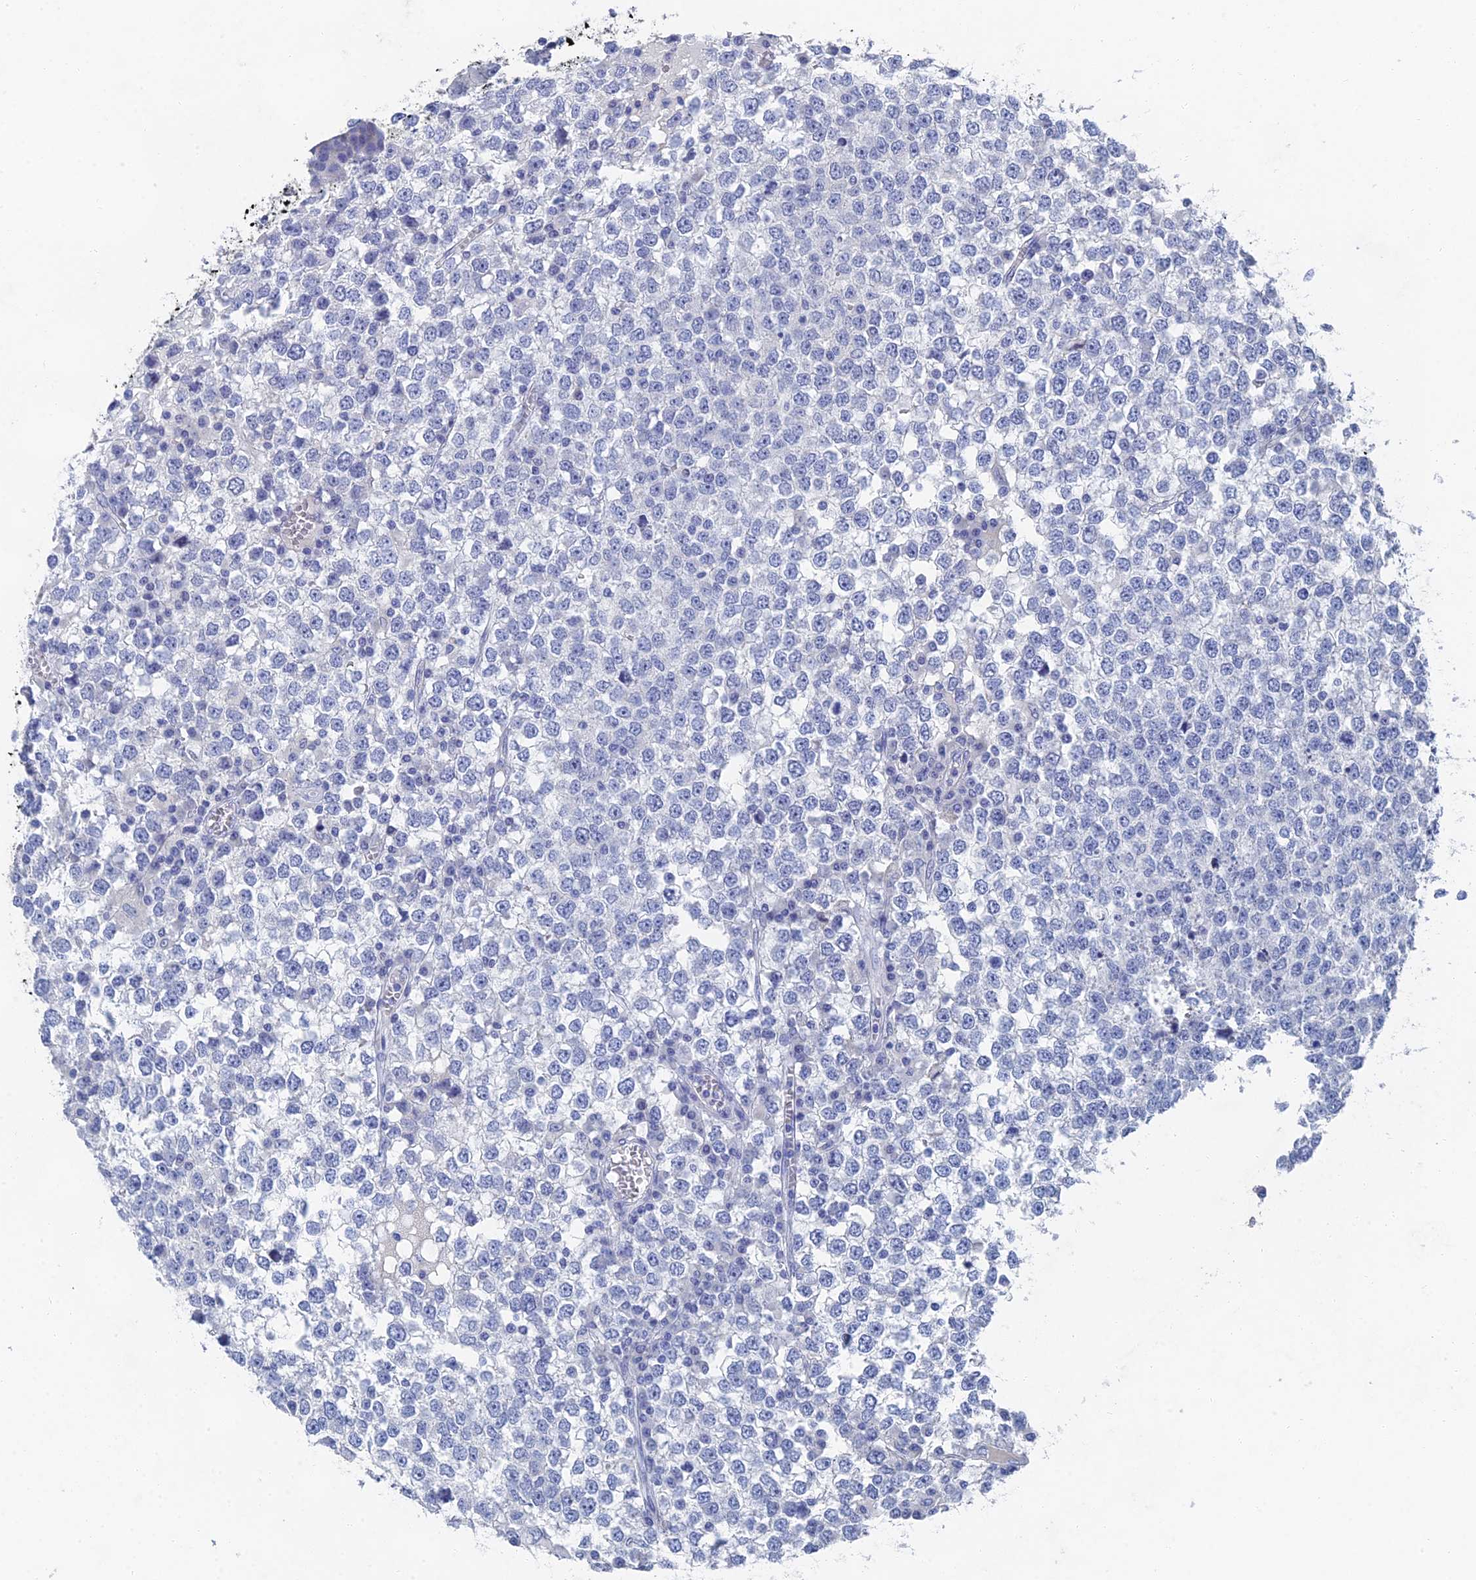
{"staining": {"intensity": "negative", "quantity": "none", "location": "none"}, "tissue": "testis cancer", "cell_type": "Tumor cells", "image_type": "cancer", "snomed": [{"axis": "morphology", "description": "Seminoma, NOS"}, {"axis": "topography", "description": "Testis"}], "caption": "Seminoma (testis) stained for a protein using immunohistochemistry (IHC) demonstrates no expression tumor cells.", "gene": "GFAP", "patient": {"sex": "male", "age": 65}}